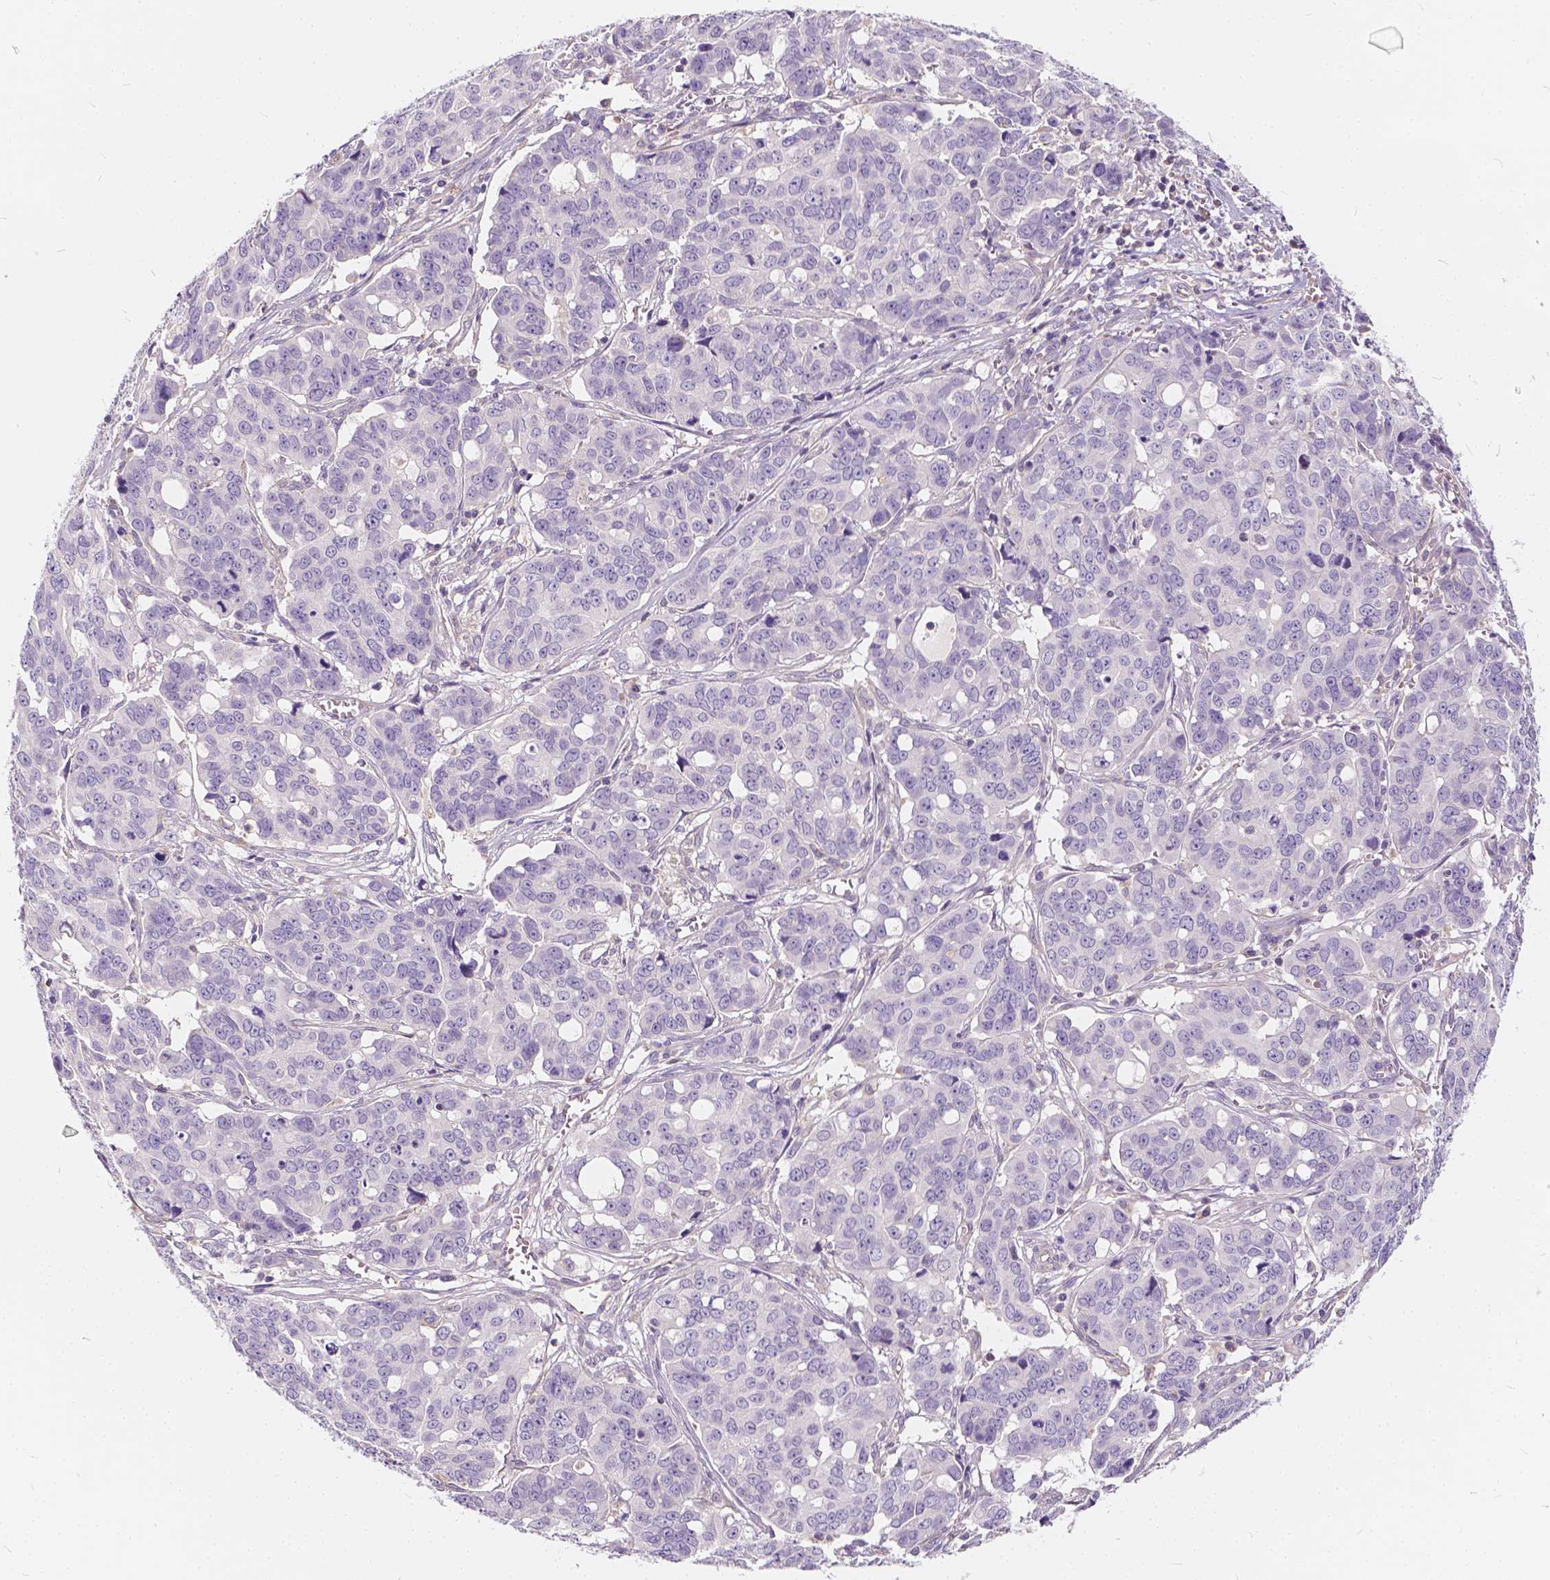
{"staining": {"intensity": "negative", "quantity": "none", "location": "none"}, "tissue": "ovarian cancer", "cell_type": "Tumor cells", "image_type": "cancer", "snomed": [{"axis": "morphology", "description": "Carcinoma, endometroid"}, {"axis": "topography", "description": "Ovary"}], "caption": "Immunohistochemistry (IHC) of ovarian cancer shows no positivity in tumor cells. (DAB (3,3'-diaminobenzidine) IHC with hematoxylin counter stain).", "gene": "KIAA0513", "patient": {"sex": "female", "age": 78}}